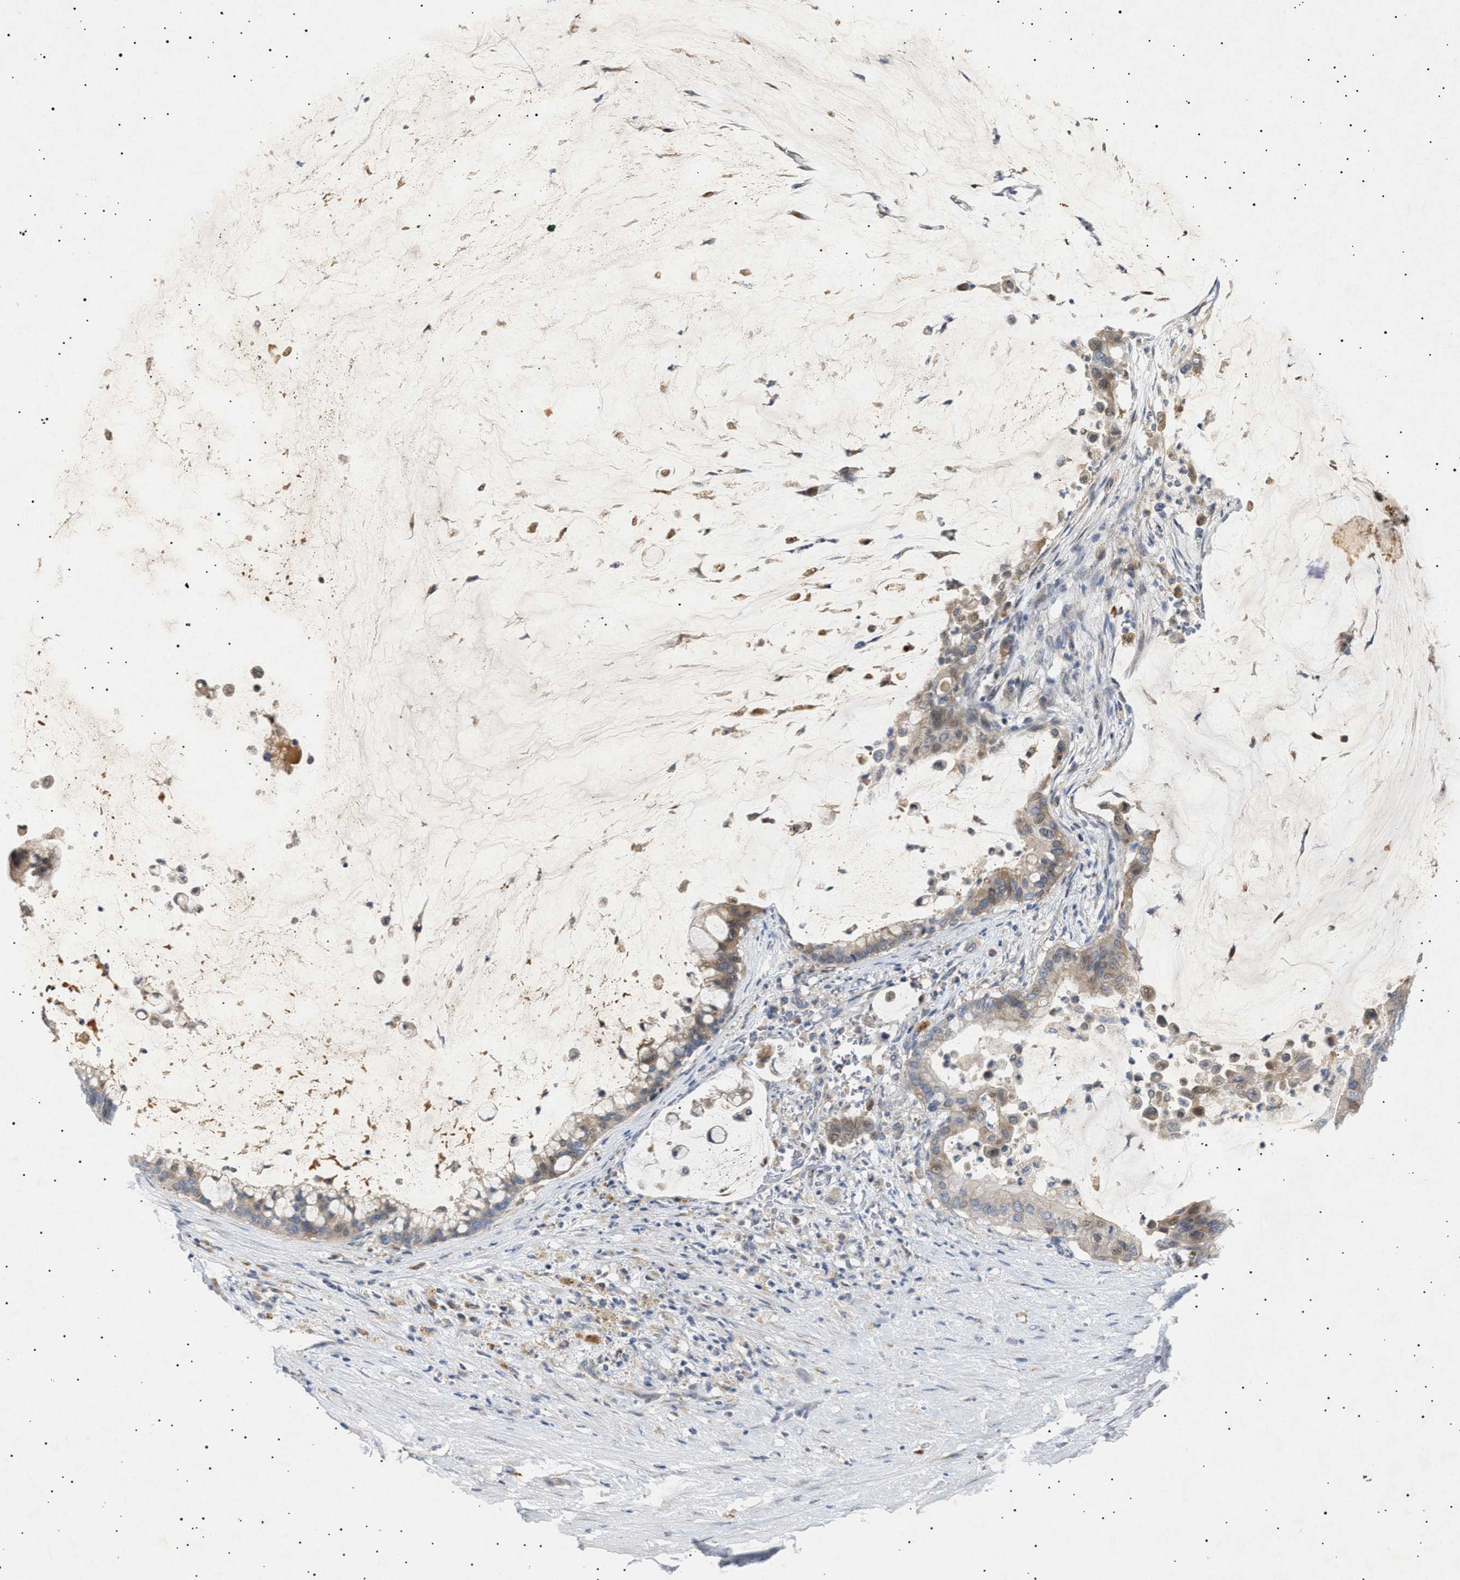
{"staining": {"intensity": "weak", "quantity": "25%-75%", "location": "cytoplasmic/membranous"}, "tissue": "pancreatic cancer", "cell_type": "Tumor cells", "image_type": "cancer", "snomed": [{"axis": "morphology", "description": "Adenocarcinoma, NOS"}, {"axis": "topography", "description": "Pancreas"}], "caption": "Protein staining reveals weak cytoplasmic/membranous staining in about 25%-75% of tumor cells in pancreatic cancer. The protein of interest is shown in brown color, while the nuclei are stained blue.", "gene": "SIRT5", "patient": {"sex": "male", "age": 41}}